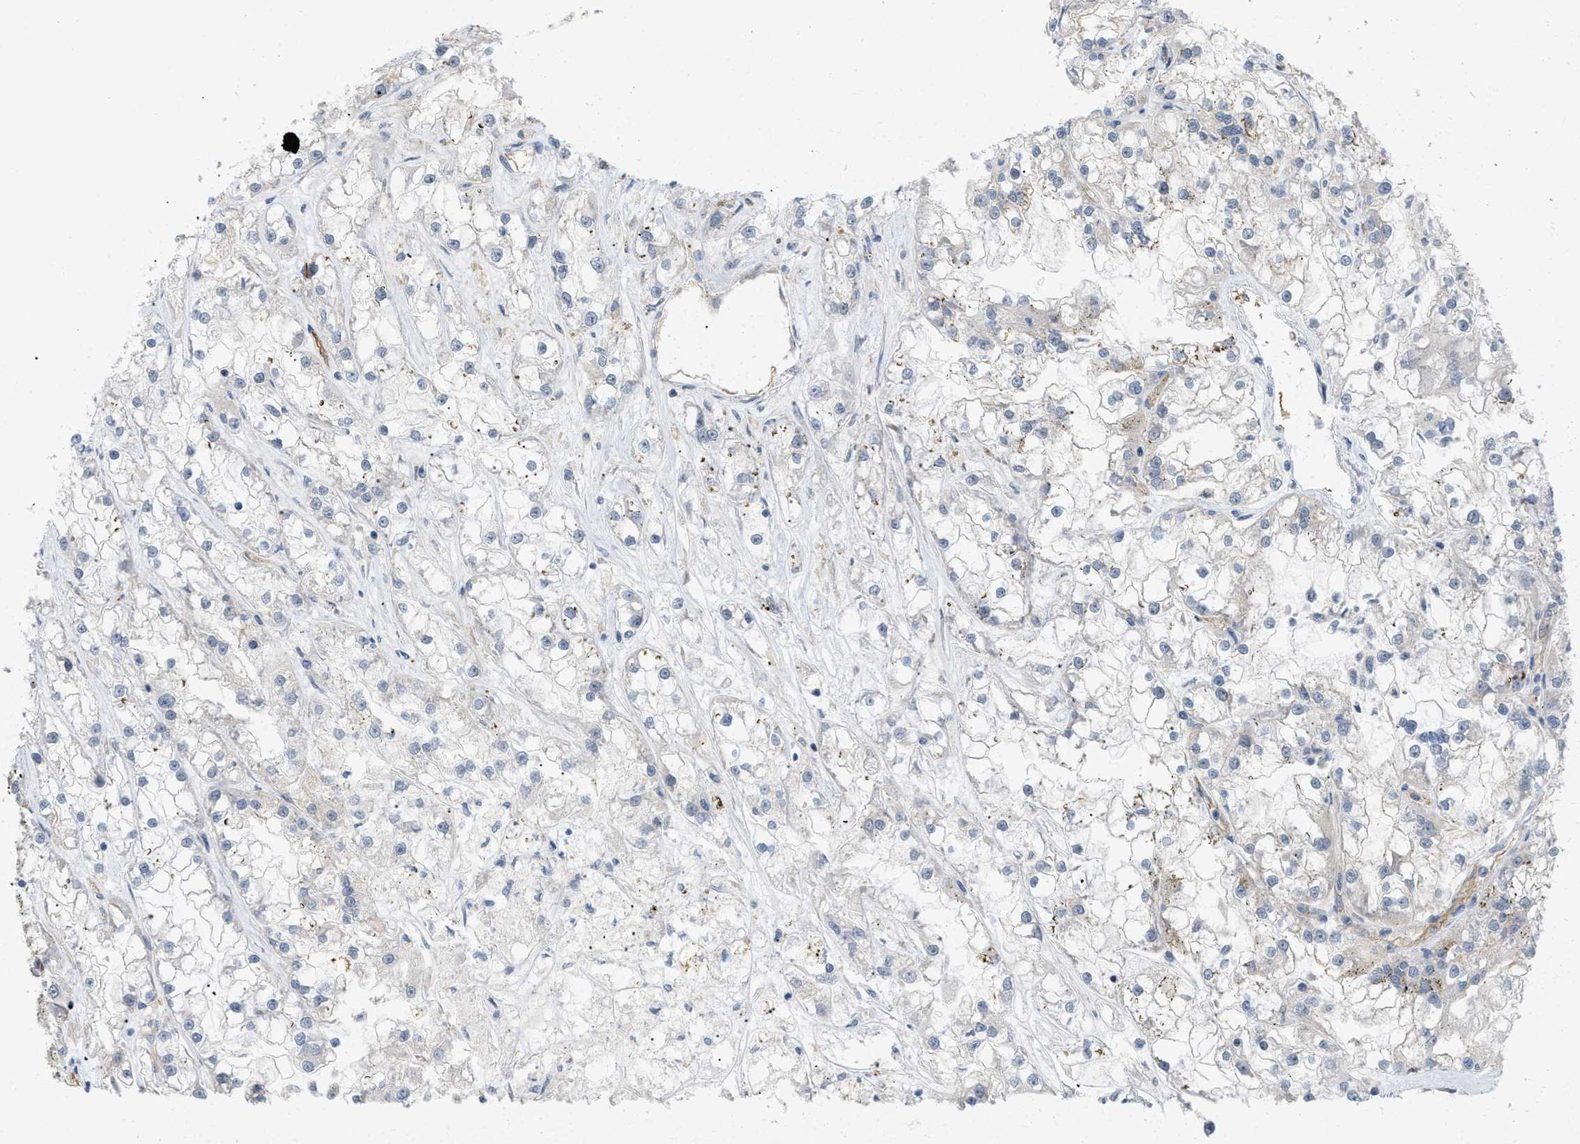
{"staining": {"intensity": "weak", "quantity": "<25%", "location": "cytoplasmic/membranous"}, "tissue": "renal cancer", "cell_type": "Tumor cells", "image_type": "cancer", "snomed": [{"axis": "morphology", "description": "Adenocarcinoma, NOS"}, {"axis": "topography", "description": "Kidney"}], "caption": "There is no significant staining in tumor cells of renal cancer (adenocarcinoma).", "gene": "PALMD", "patient": {"sex": "female", "age": 52}}